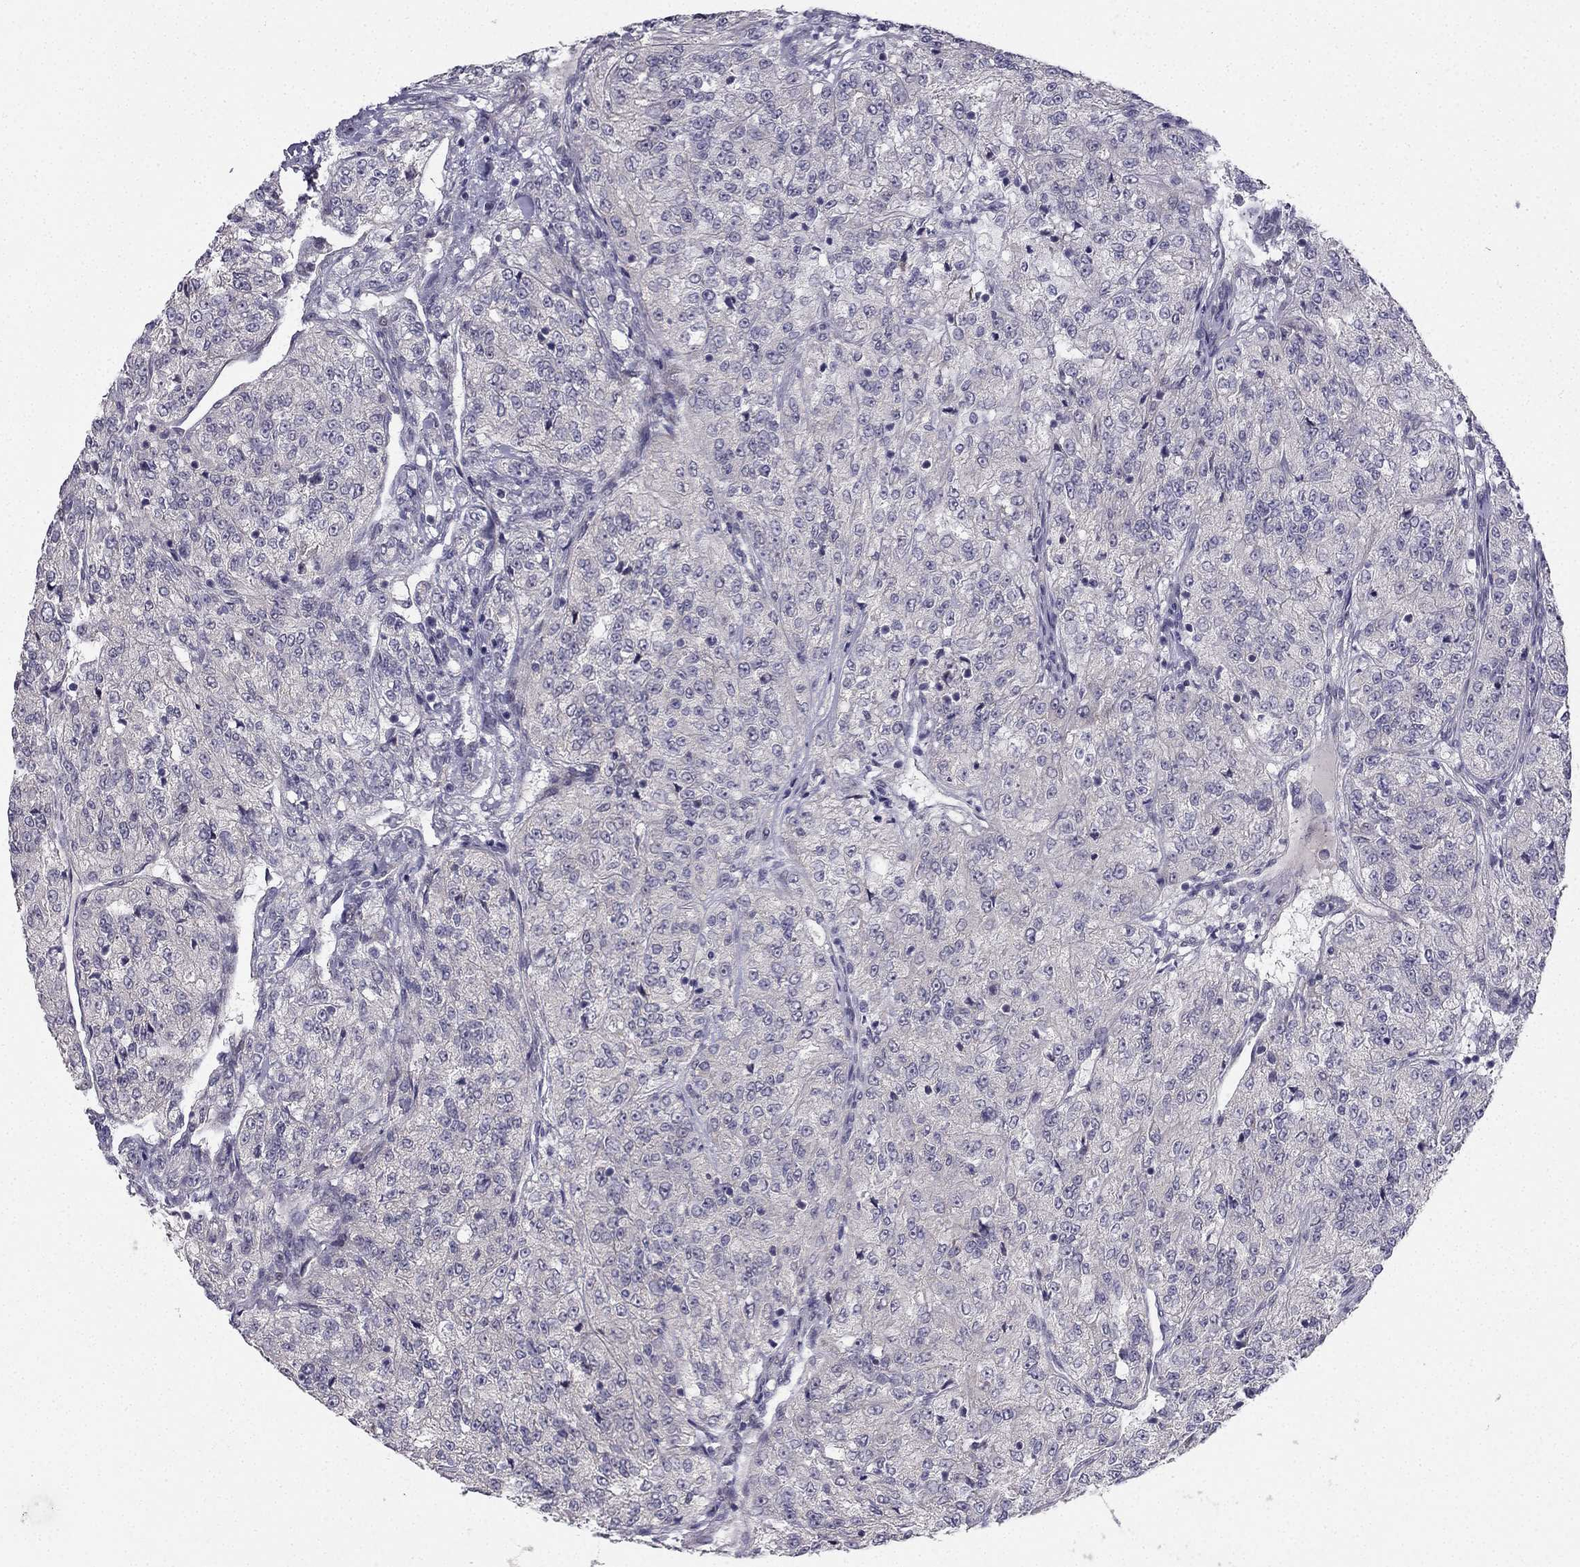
{"staining": {"intensity": "negative", "quantity": "none", "location": "none"}, "tissue": "renal cancer", "cell_type": "Tumor cells", "image_type": "cancer", "snomed": [{"axis": "morphology", "description": "Adenocarcinoma, NOS"}, {"axis": "topography", "description": "Kidney"}], "caption": "Immunohistochemistry histopathology image of adenocarcinoma (renal) stained for a protein (brown), which shows no positivity in tumor cells. (Brightfield microscopy of DAB IHC at high magnification).", "gene": "CHST8", "patient": {"sex": "female", "age": 63}}